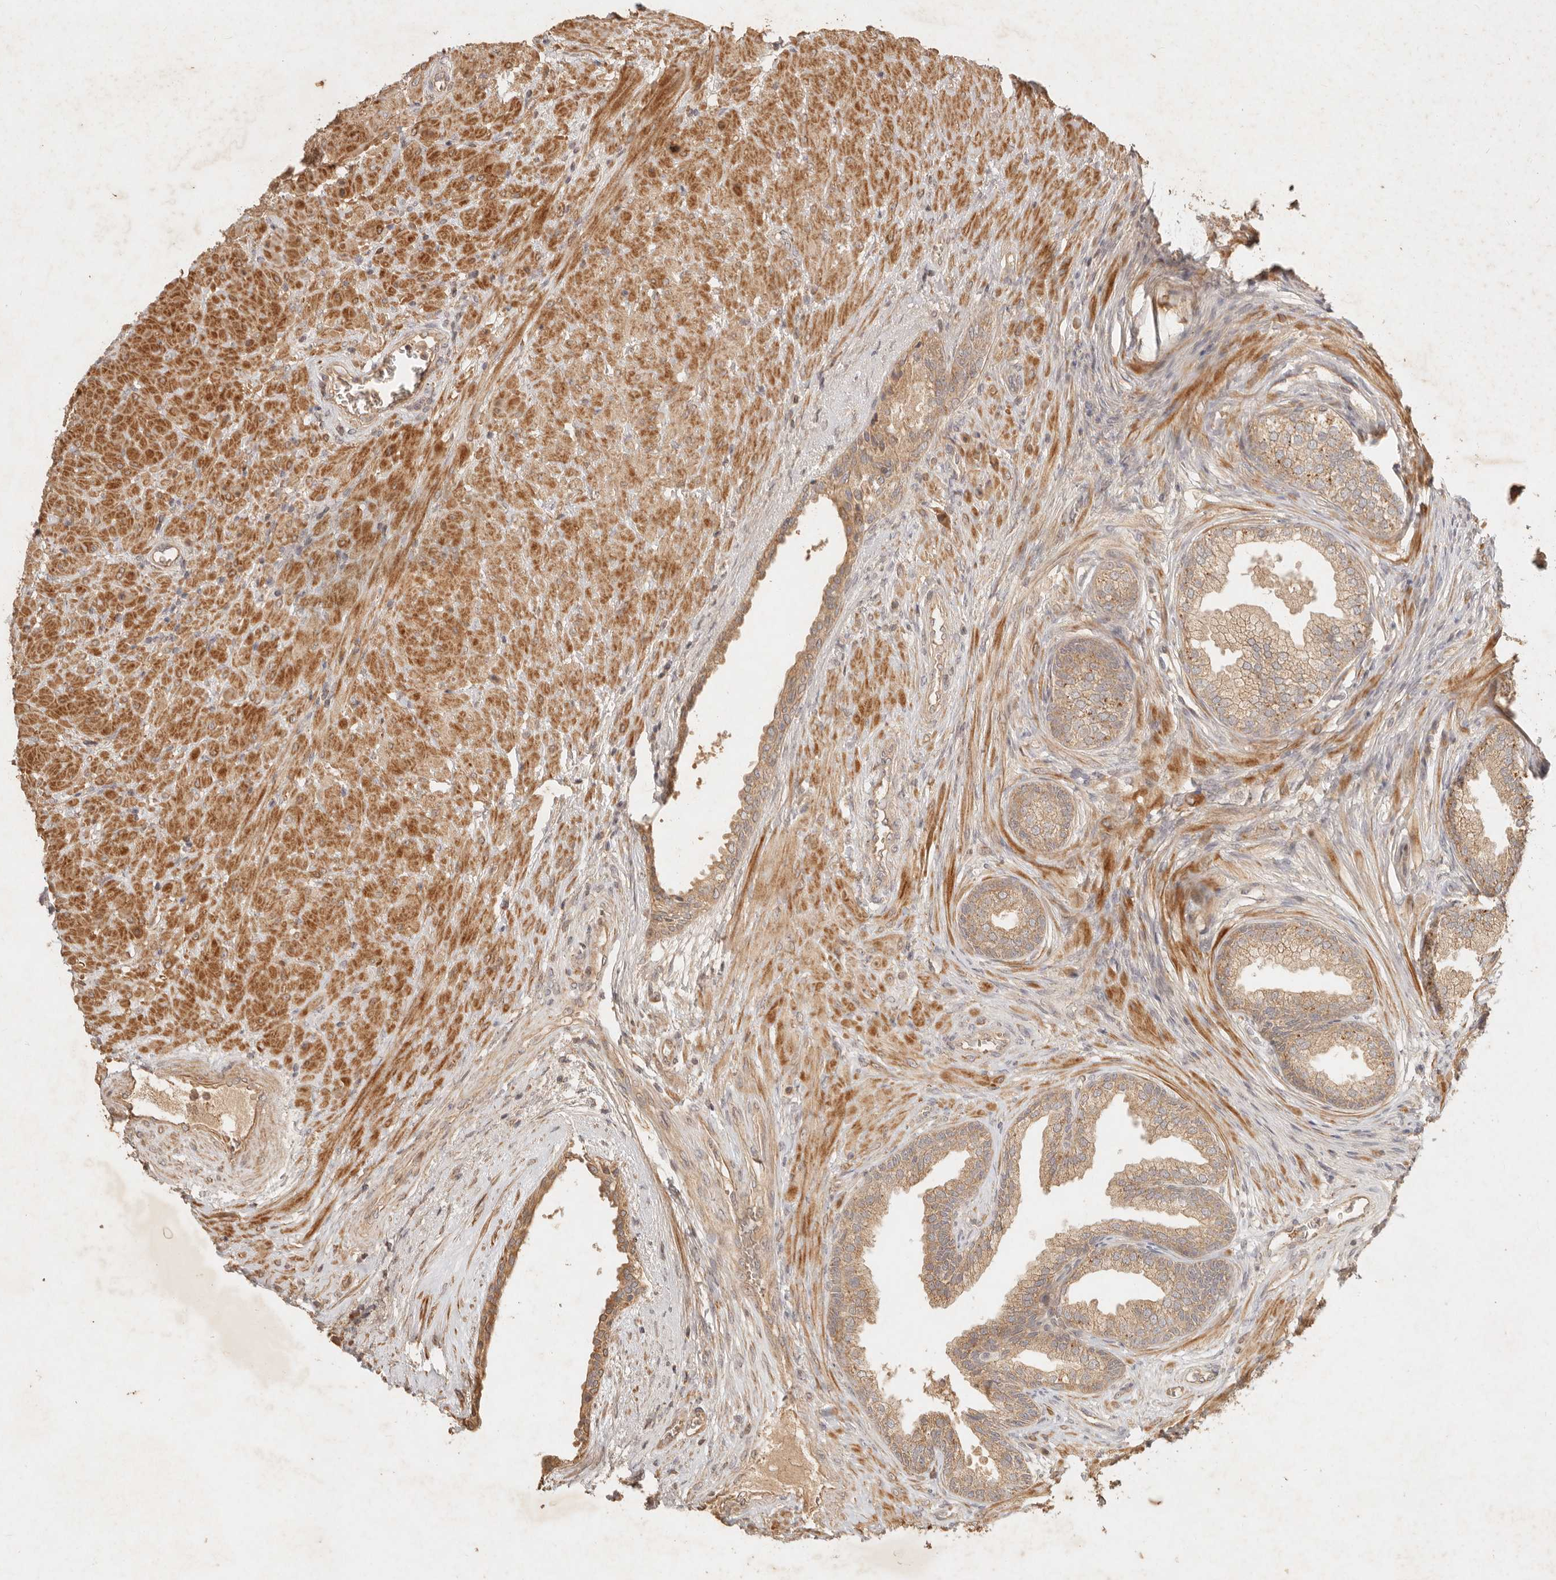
{"staining": {"intensity": "moderate", "quantity": ">75%", "location": "cytoplasmic/membranous"}, "tissue": "prostate", "cell_type": "Glandular cells", "image_type": "normal", "snomed": [{"axis": "morphology", "description": "Normal tissue, NOS"}, {"axis": "topography", "description": "Prostate"}], "caption": "Brown immunohistochemical staining in normal human prostate shows moderate cytoplasmic/membranous expression in approximately >75% of glandular cells. (Stains: DAB (3,3'-diaminobenzidine) in brown, nuclei in blue, Microscopy: brightfield microscopy at high magnification).", "gene": "CLEC4C", "patient": {"sex": "male", "age": 76}}